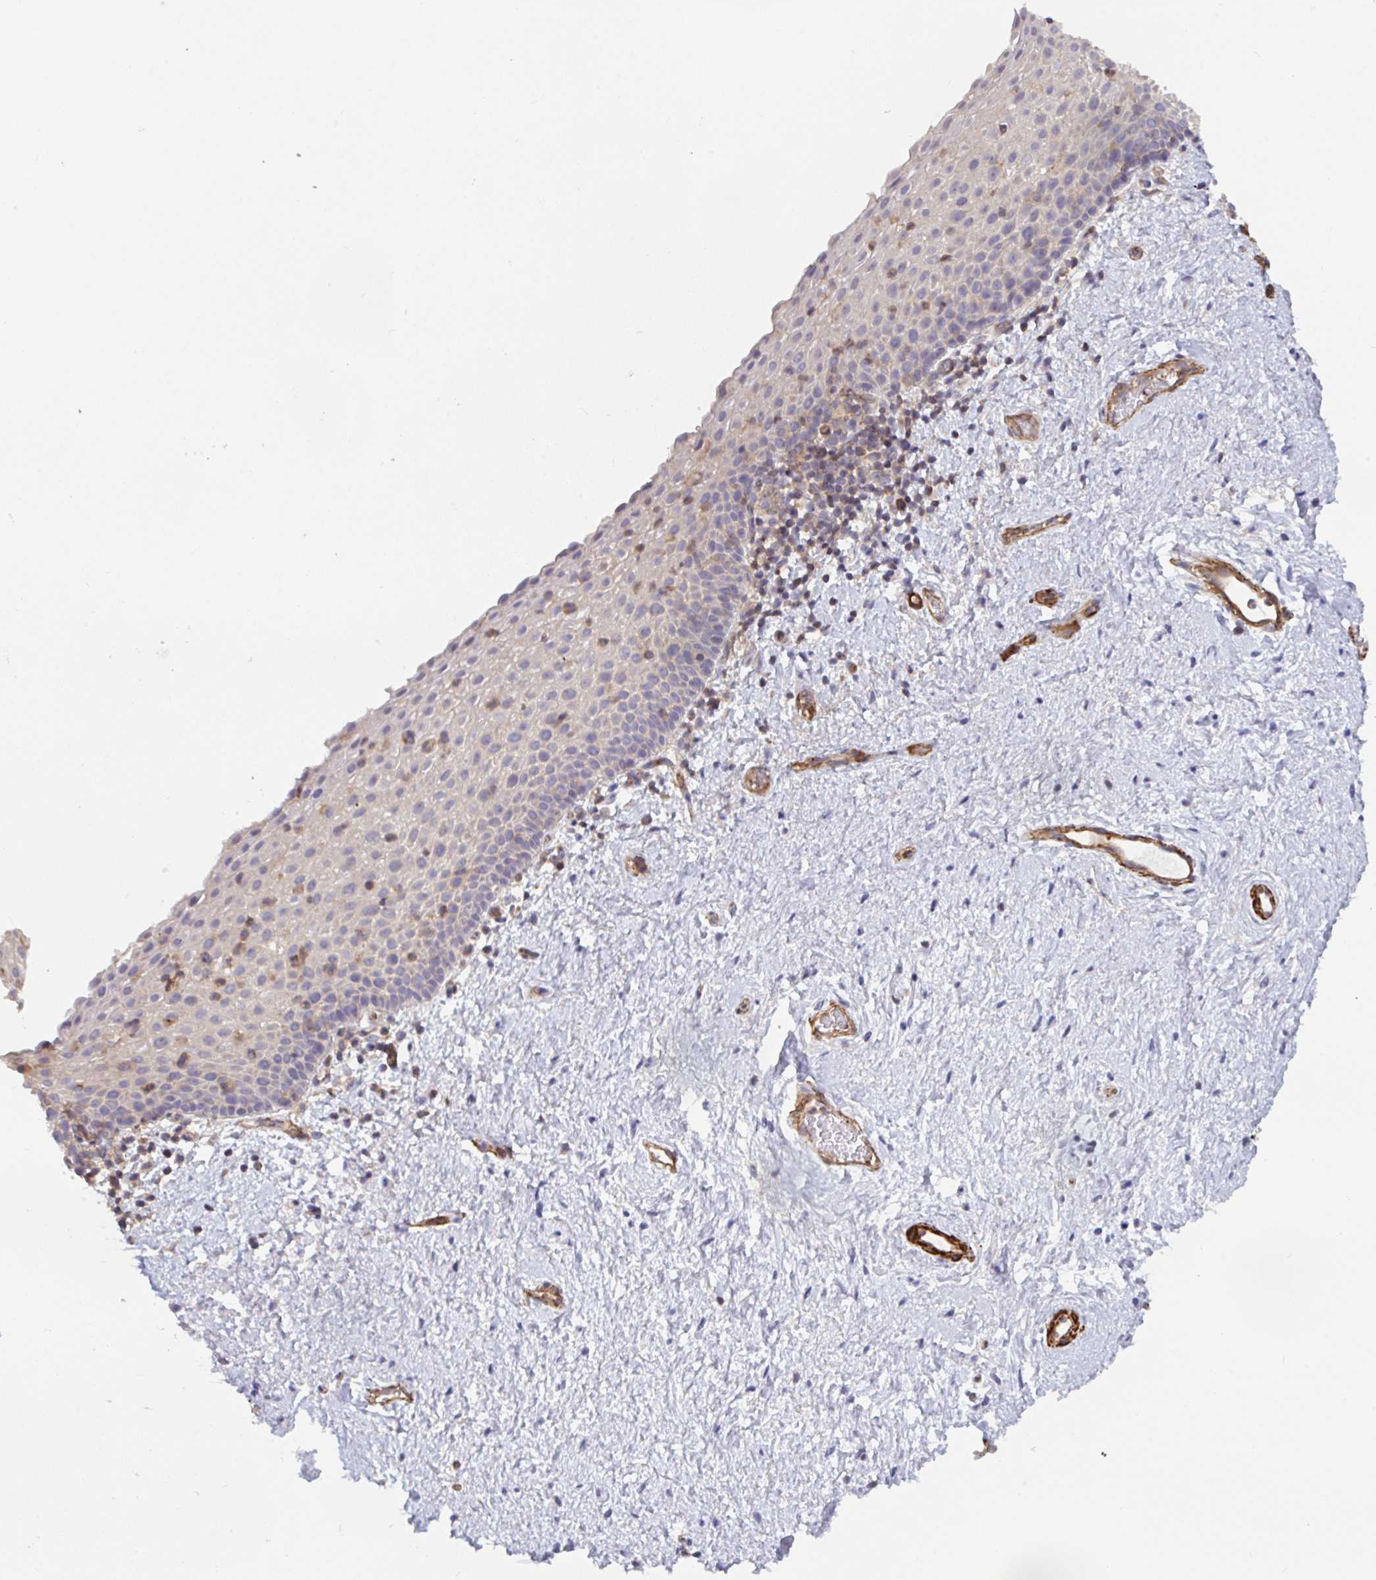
{"staining": {"intensity": "negative", "quantity": "none", "location": "none"}, "tissue": "vagina", "cell_type": "Squamous epithelial cells", "image_type": "normal", "snomed": [{"axis": "morphology", "description": "Normal tissue, NOS"}, {"axis": "topography", "description": "Vagina"}], "caption": "Vagina was stained to show a protein in brown. There is no significant staining in squamous epithelial cells. (Brightfield microscopy of DAB IHC at high magnification).", "gene": "SHISA7", "patient": {"sex": "female", "age": 61}}